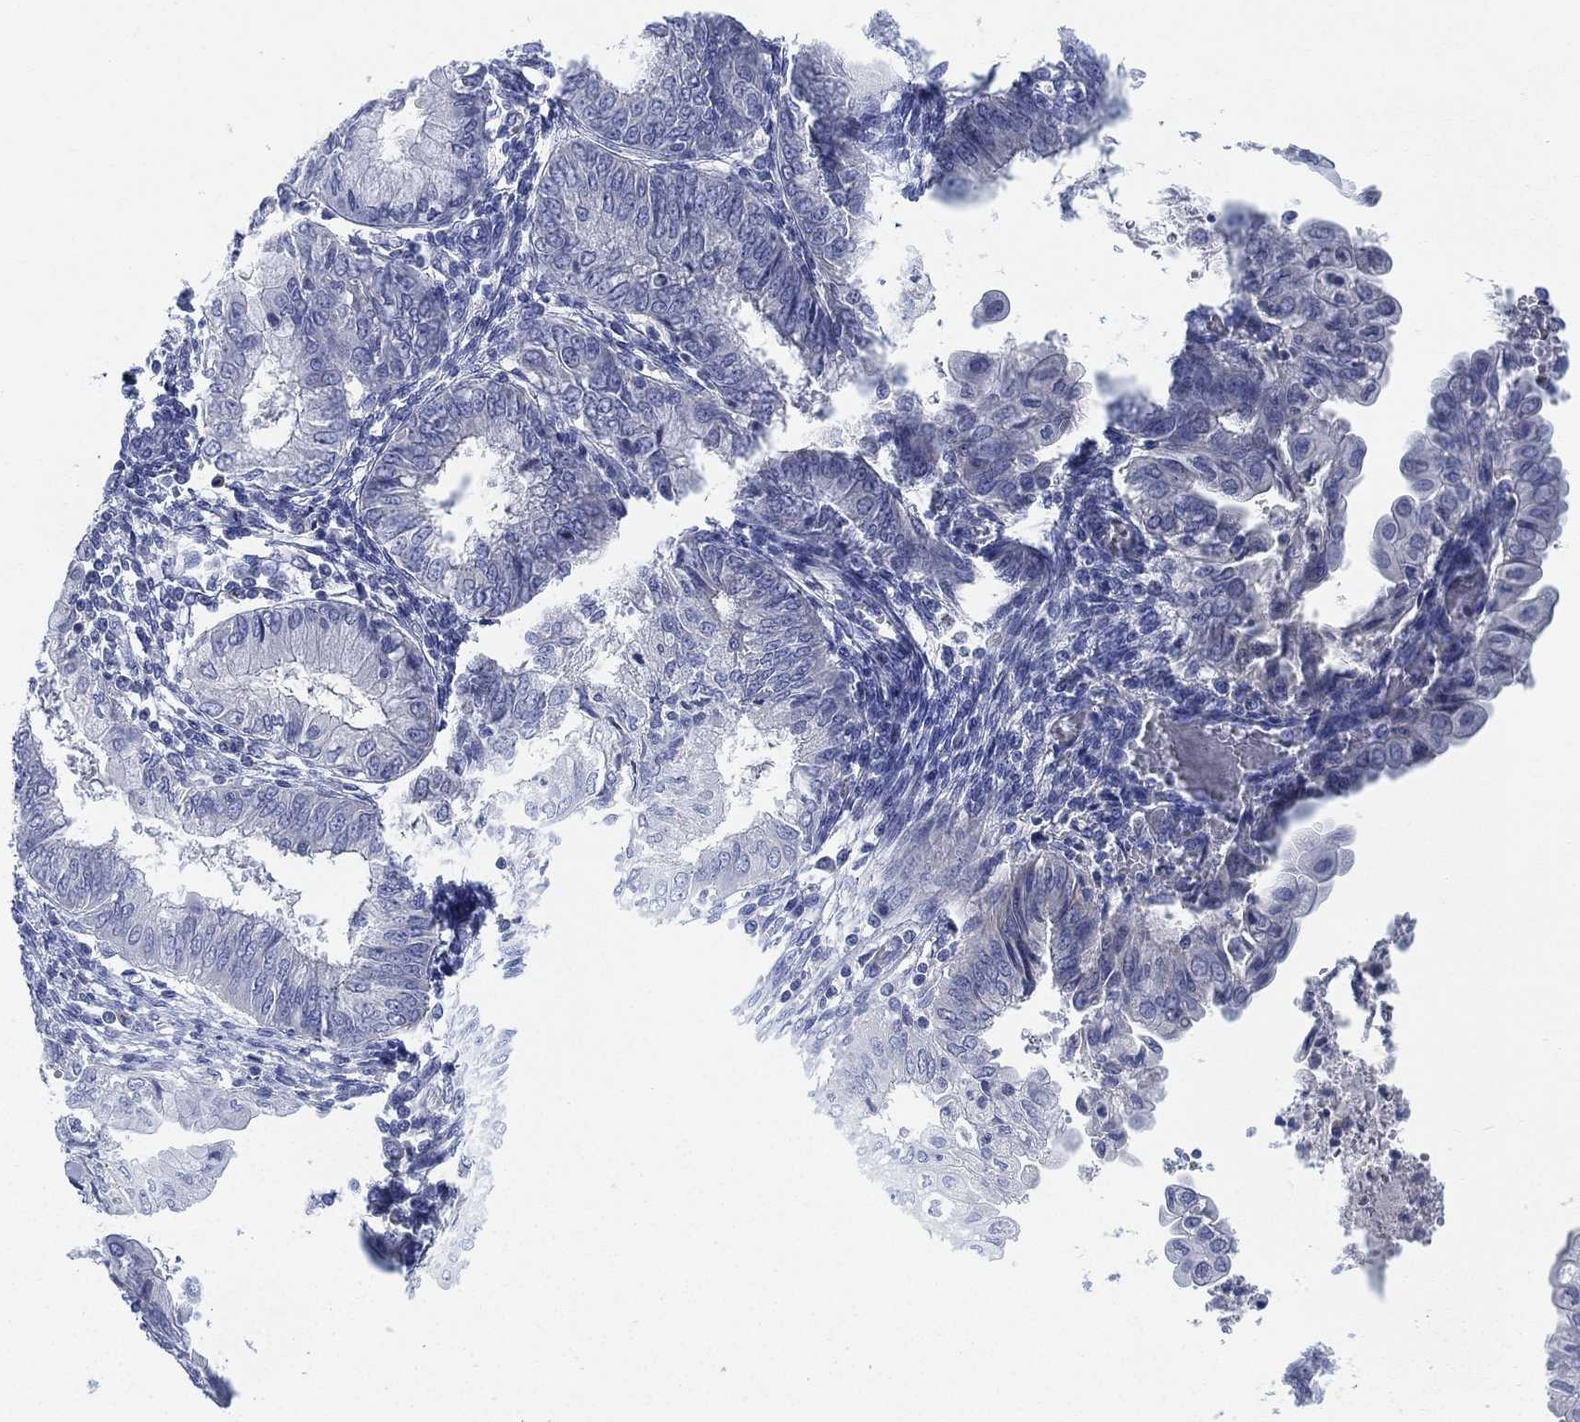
{"staining": {"intensity": "negative", "quantity": "none", "location": "none"}, "tissue": "endometrial cancer", "cell_type": "Tumor cells", "image_type": "cancer", "snomed": [{"axis": "morphology", "description": "Adenocarcinoma, NOS"}, {"axis": "topography", "description": "Endometrium"}], "caption": "Protein analysis of endometrial cancer (adenocarcinoma) demonstrates no significant positivity in tumor cells. Brightfield microscopy of immunohistochemistry stained with DAB (brown) and hematoxylin (blue), captured at high magnification.", "gene": "ADAD2", "patient": {"sex": "female", "age": 68}}